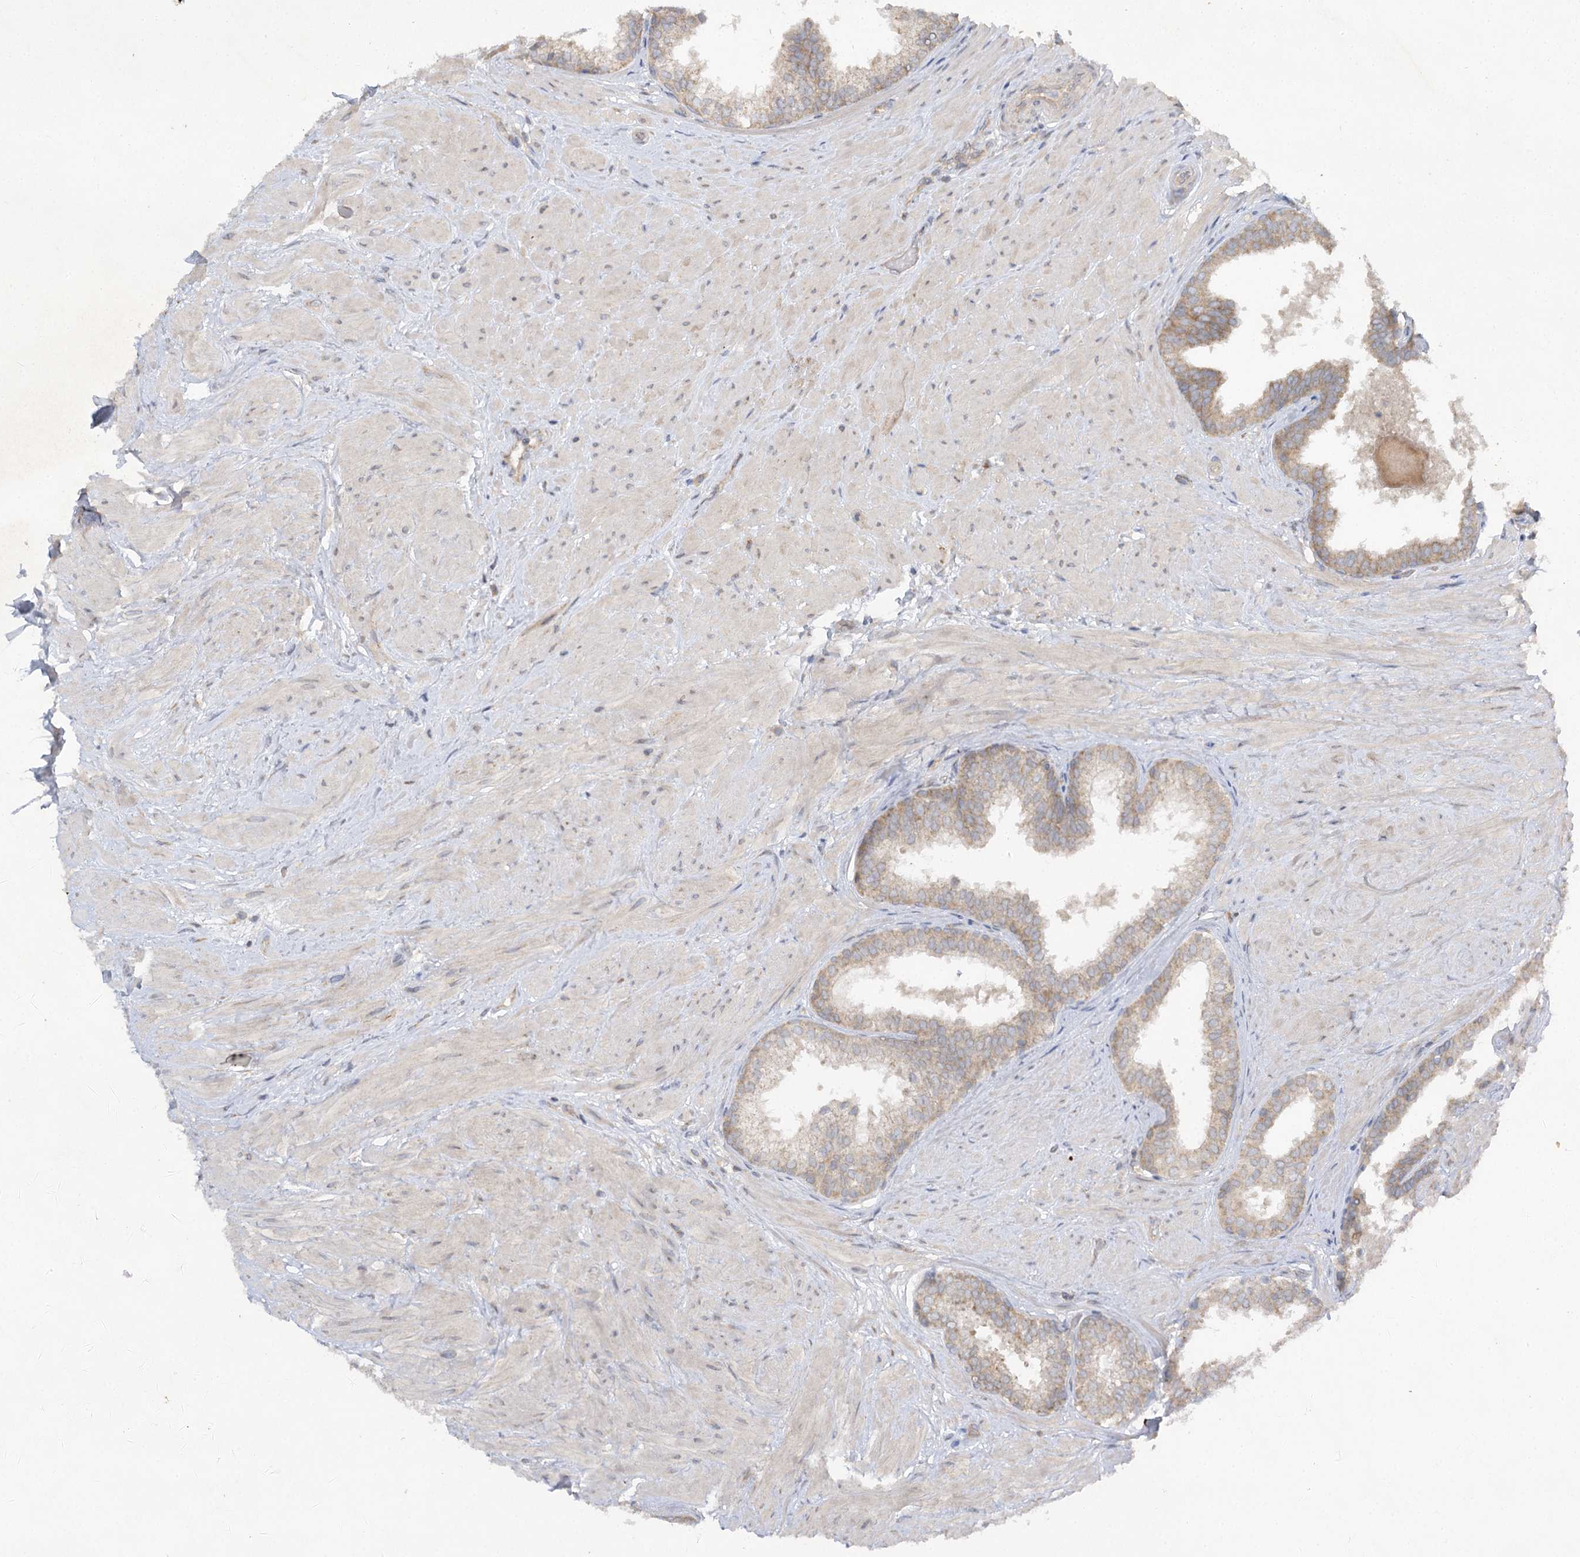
{"staining": {"intensity": "weak", "quantity": "25%-75%", "location": "cytoplasmic/membranous"}, "tissue": "prostate", "cell_type": "Glandular cells", "image_type": "normal", "snomed": [{"axis": "morphology", "description": "Normal tissue, NOS"}, {"axis": "topography", "description": "Prostate"}], "caption": "This photomicrograph demonstrates IHC staining of benign human prostate, with low weak cytoplasmic/membranous positivity in about 25%-75% of glandular cells.", "gene": "TRAF3IP1", "patient": {"sex": "male", "age": 48}}